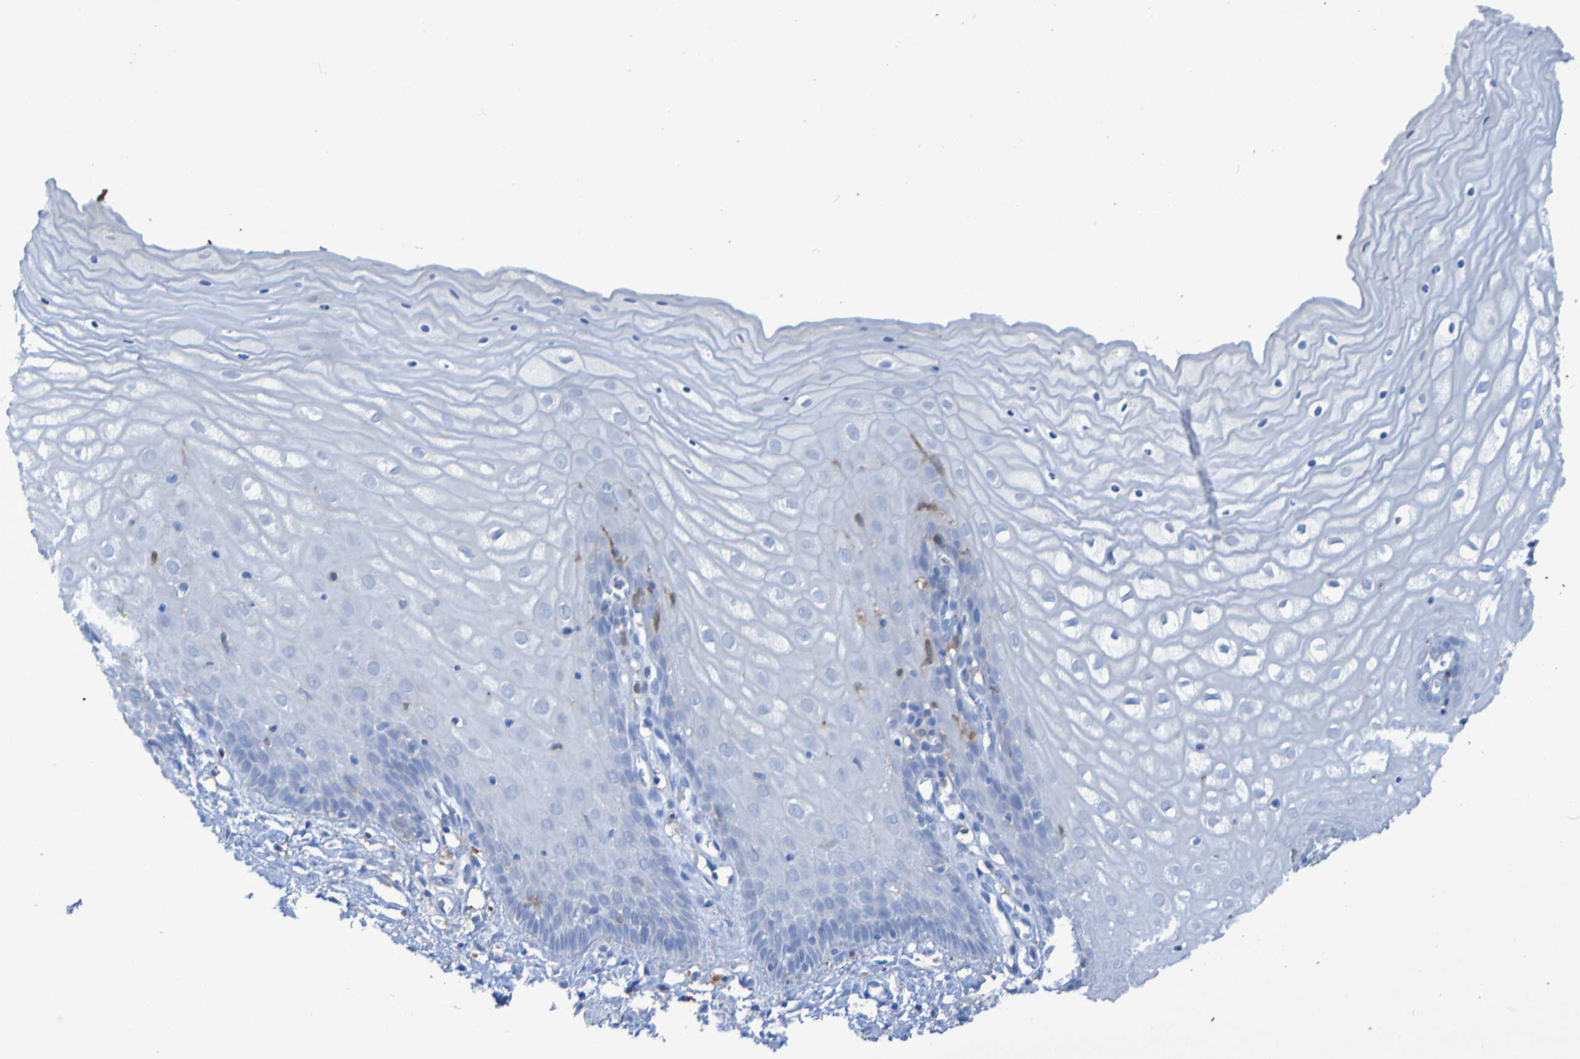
{"staining": {"intensity": "strong", "quantity": ">75%", "location": "cytoplasmic/membranous"}, "tissue": "cervix", "cell_type": "Glandular cells", "image_type": "normal", "snomed": [{"axis": "morphology", "description": "Normal tissue, NOS"}, {"axis": "topography", "description": "Cervix"}], "caption": "A high amount of strong cytoplasmic/membranous positivity is identified in approximately >75% of glandular cells in unremarkable cervix.", "gene": "MPPE1", "patient": {"sex": "female", "age": 55}}